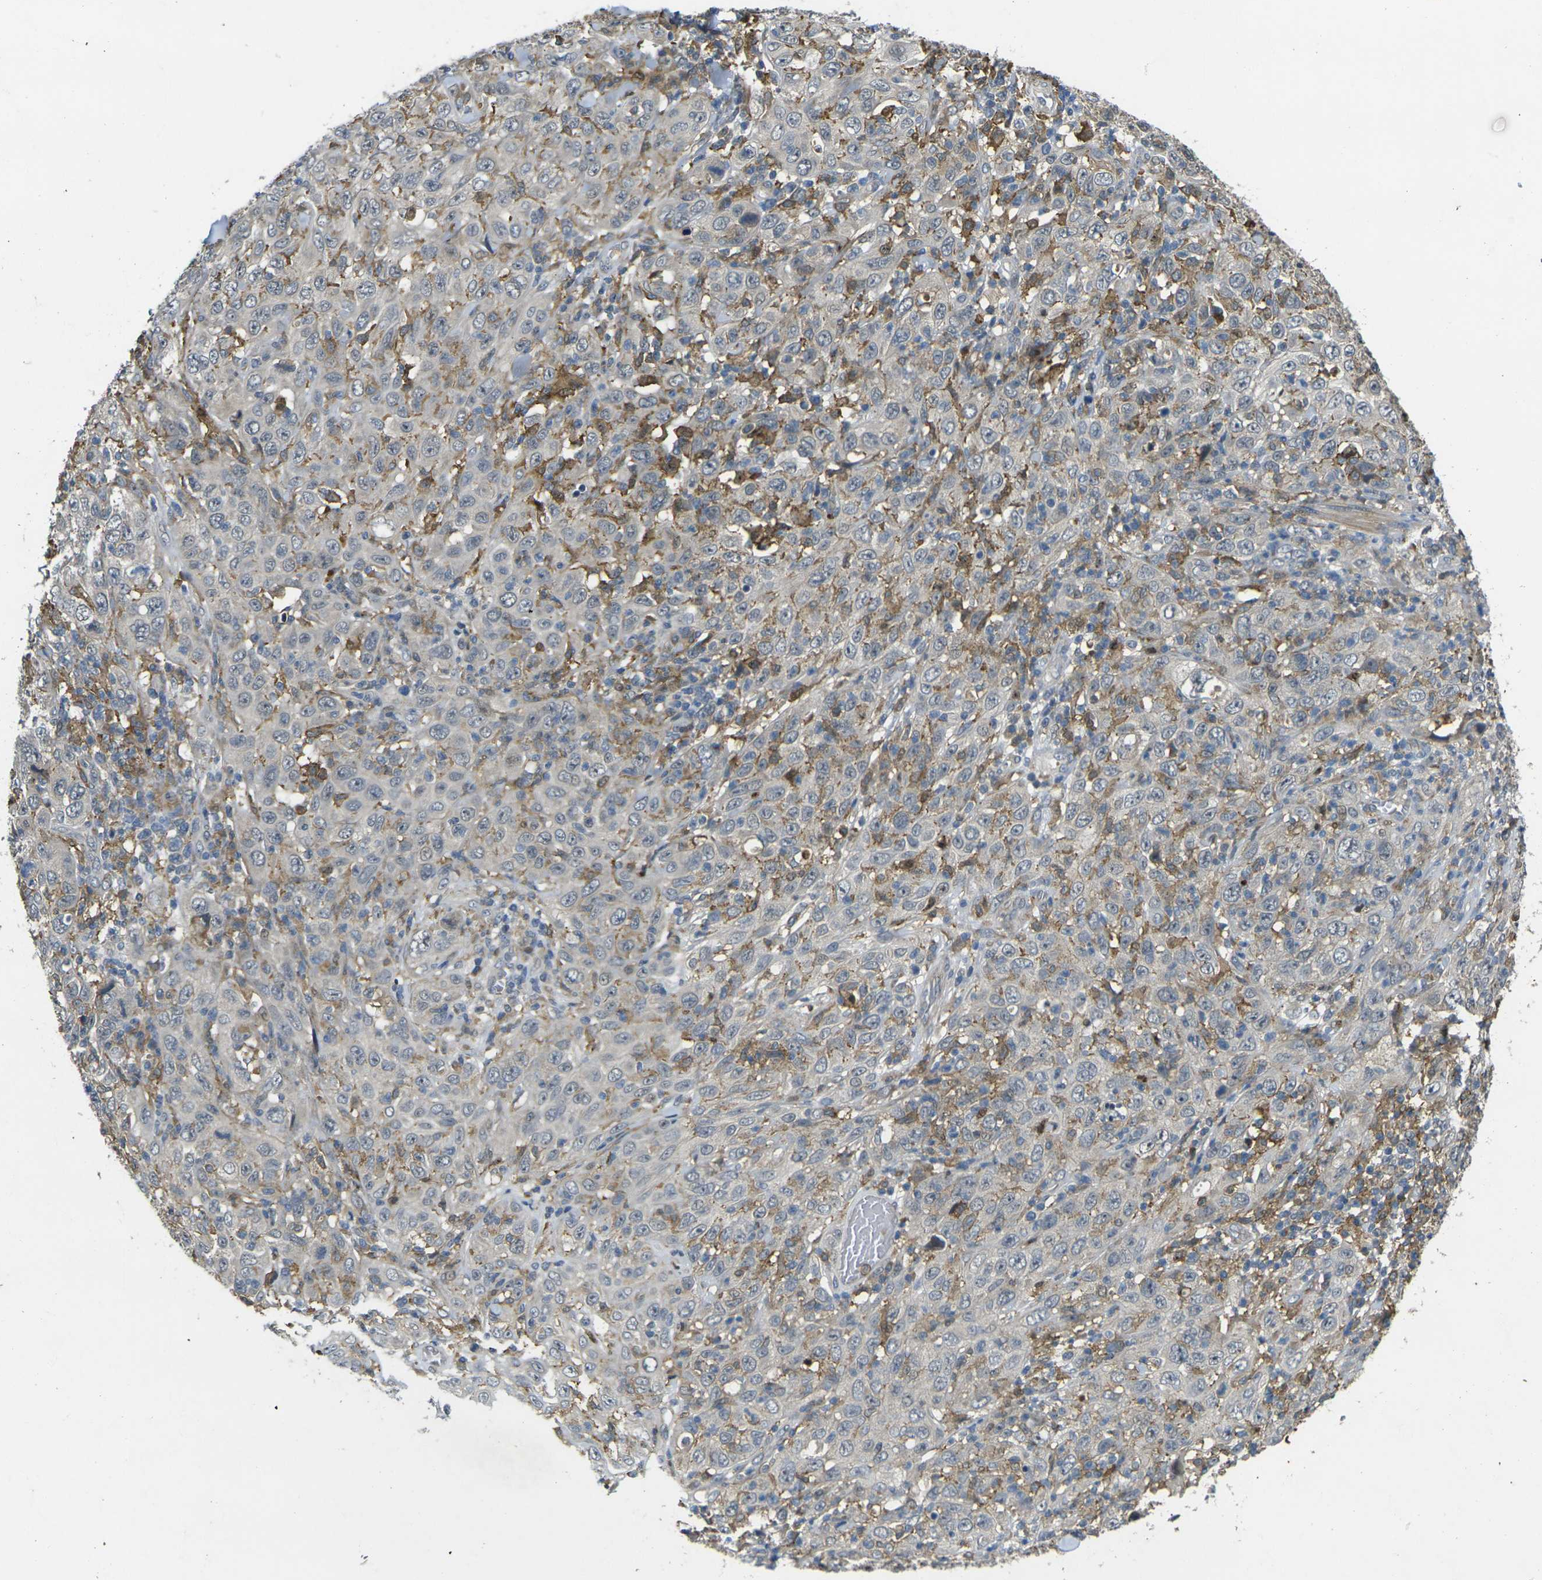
{"staining": {"intensity": "weak", "quantity": ">75%", "location": "cytoplasmic/membranous"}, "tissue": "skin cancer", "cell_type": "Tumor cells", "image_type": "cancer", "snomed": [{"axis": "morphology", "description": "Squamous cell carcinoma, NOS"}, {"axis": "topography", "description": "Skin"}], "caption": "Squamous cell carcinoma (skin) tissue exhibits weak cytoplasmic/membranous staining in approximately >75% of tumor cells", "gene": "PIGL", "patient": {"sex": "female", "age": 88}}